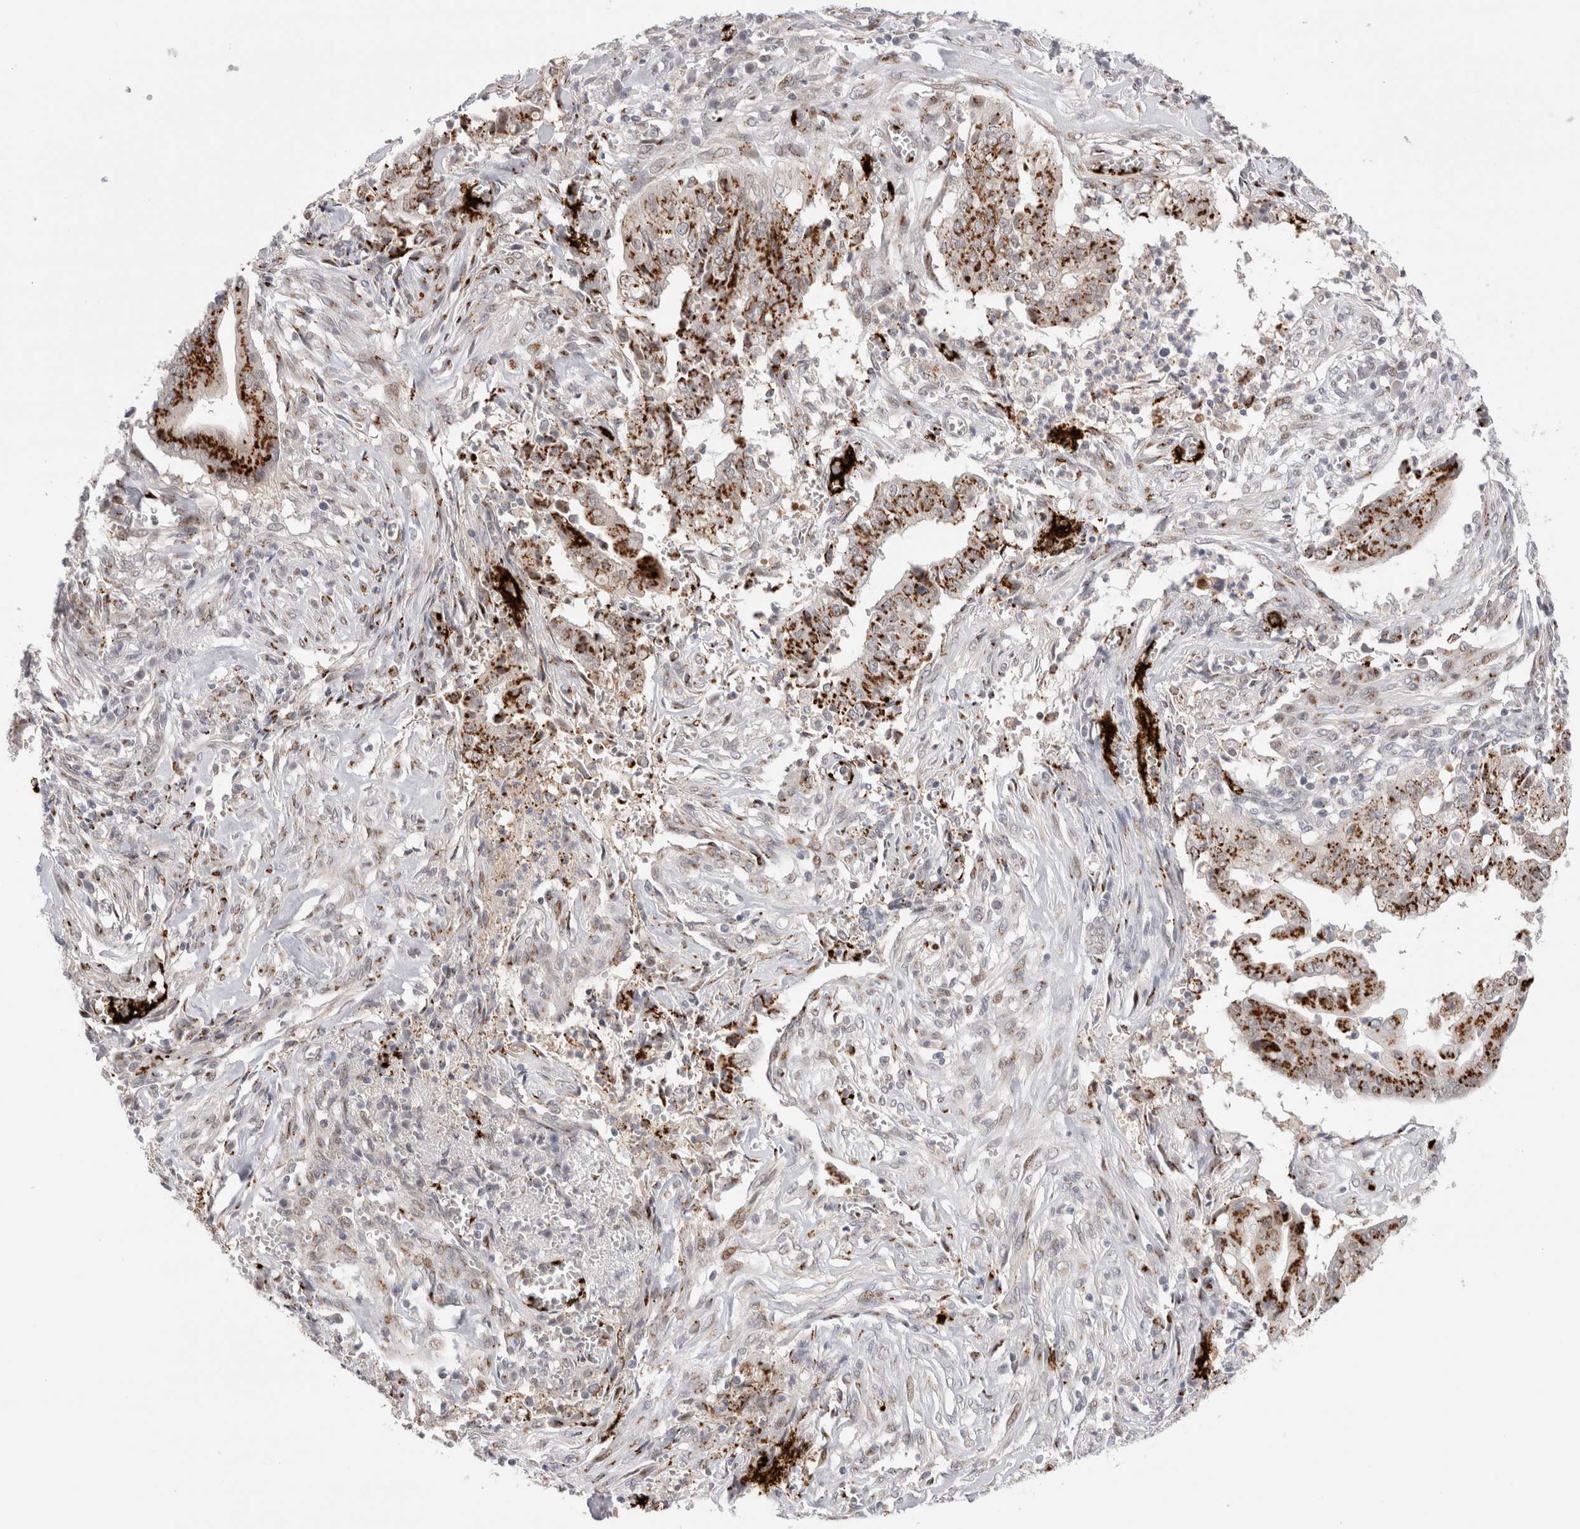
{"staining": {"intensity": "strong", "quantity": ">75%", "location": "cytoplasmic/membranous"}, "tissue": "cervical cancer", "cell_type": "Tumor cells", "image_type": "cancer", "snomed": [{"axis": "morphology", "description": "Adenocarcinoma, NOS"}, {"axis": "topography", "description": "Cervix"}], "caption": "IHC micrograph of neoplastic tissue: adenocarcinoma (cervical) stained using IHC demonstrates high levels of strong protein expression localized specifically in the cytoplasmic/membranous of tumor cells, appearing as a cytoplasmic/membranous brown color.", "gene": "VPS28", "patient": {"sex": "female", "age": 44}}